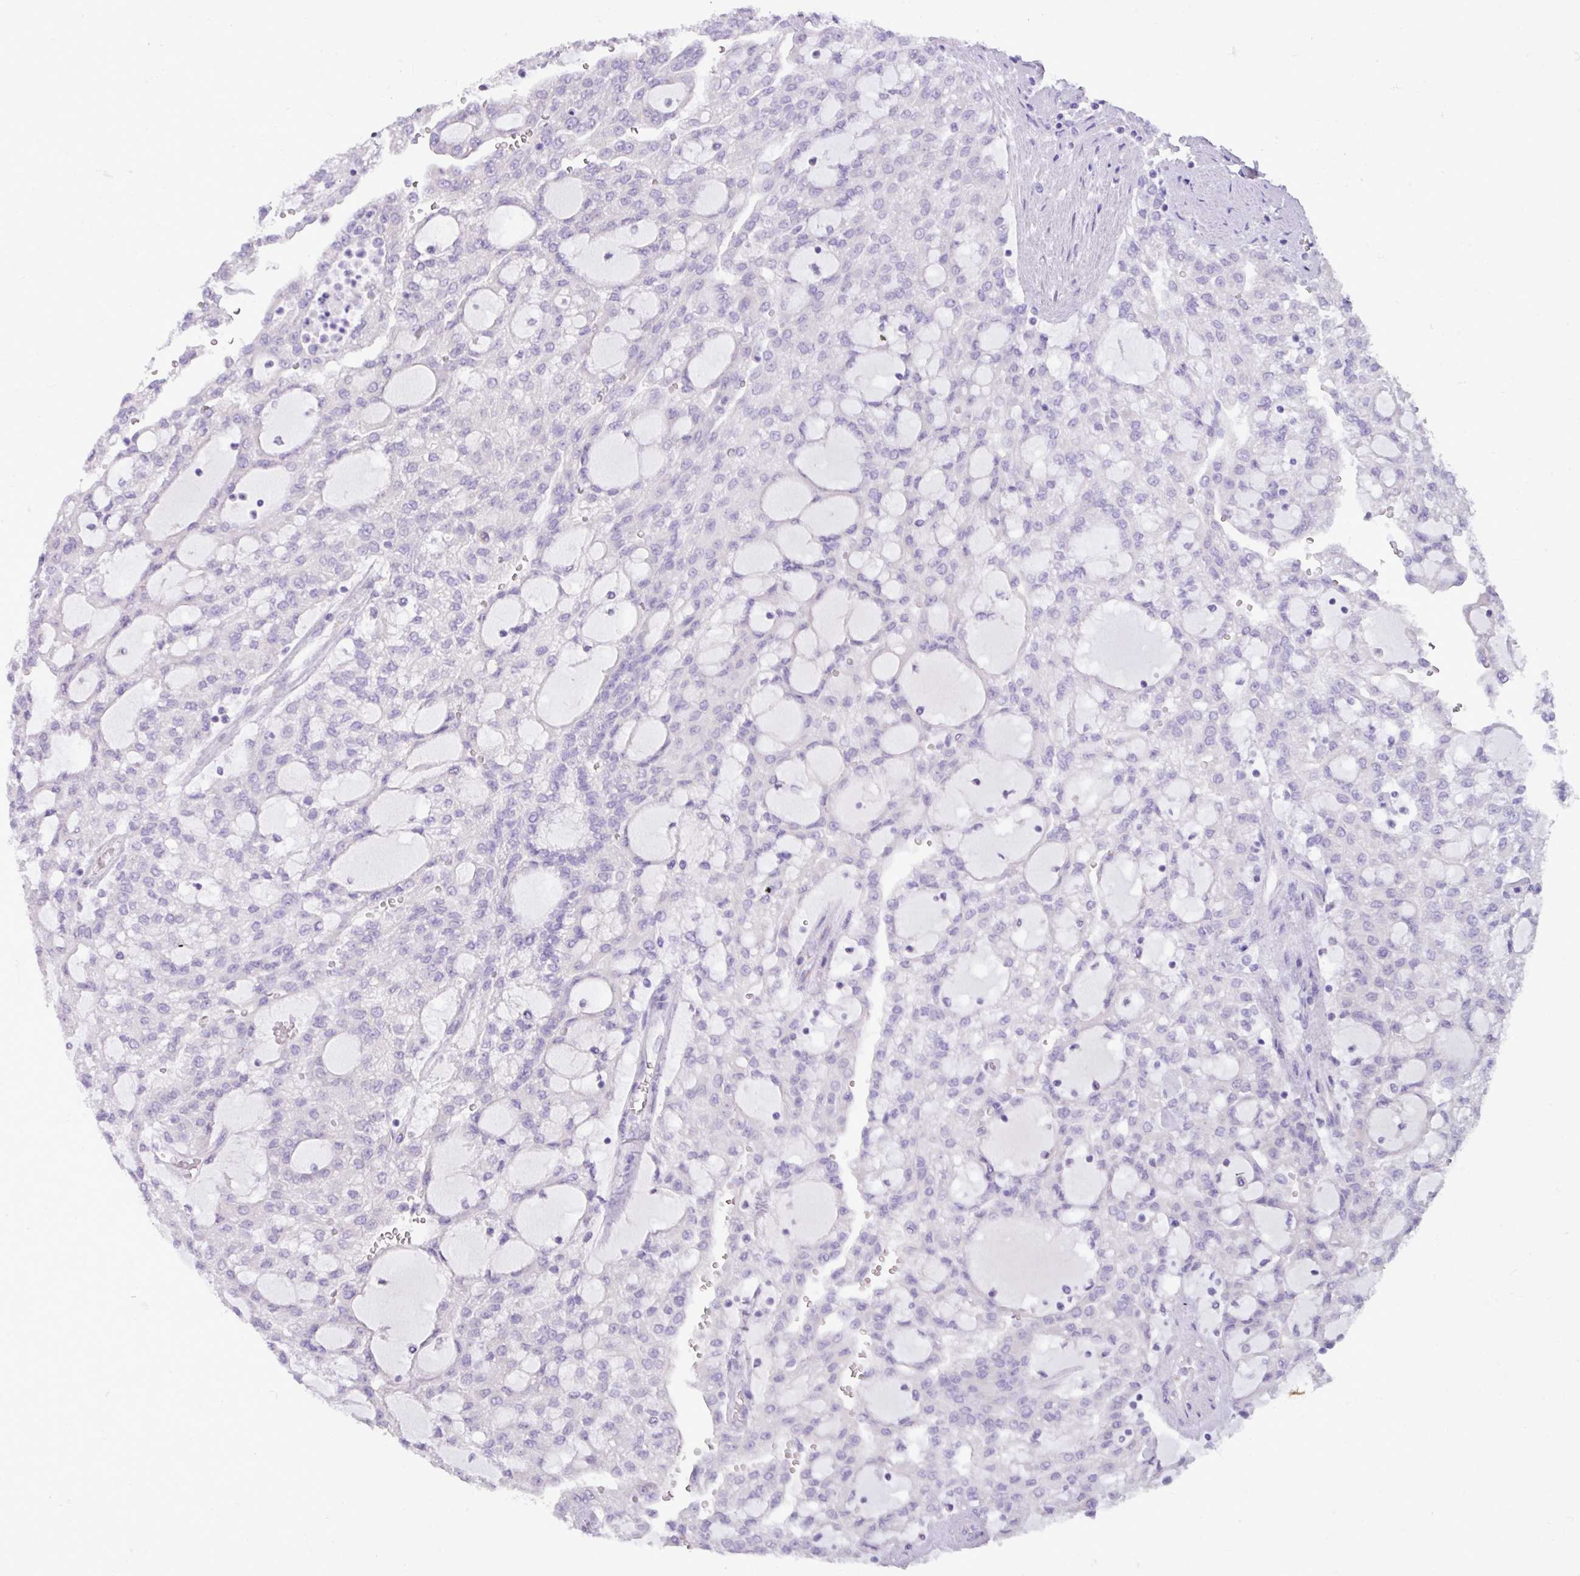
{"staining": {"intensity": "negative", "quantity": "none", "location": "none"}, "tissue": "renal cancer", "cell_type": "Tumor cells", "image_type": "cancer", "snomed": [{"axis": "morphology", "description": "Adenocarcinoma, NOS"}, {"axis": "topography", "description": "Kidney"}], "caption": "This is an IHC image of human renal cancer. There is no expression in tumor cells.", "gene": "STIMATE", "patient": {"sex": "male", "age": 63}}